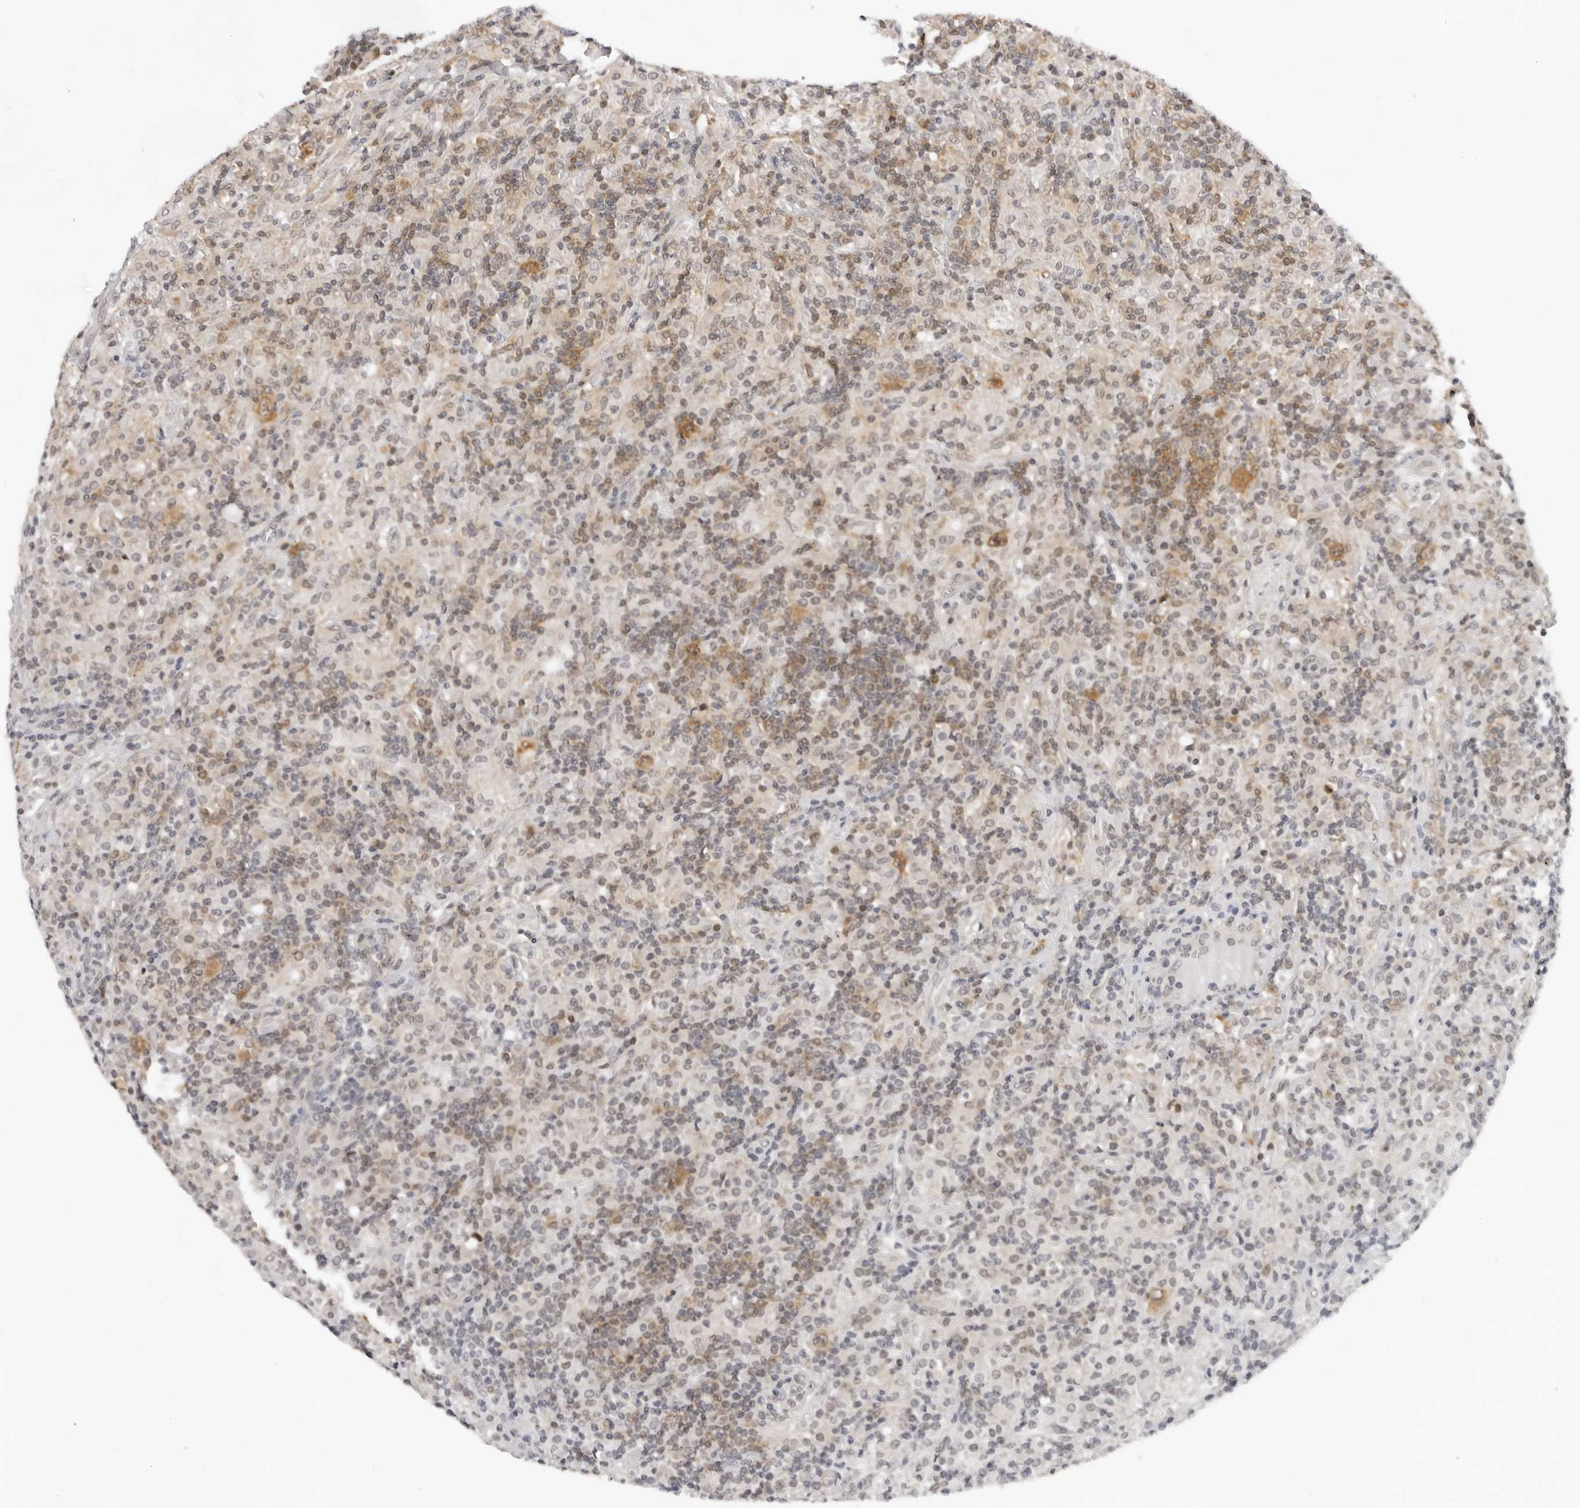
{"staining": {"intensity": "moderate", "quantity": "25%-75%", "location": "cytoplasmic/membranous"}, "tissue": "lymphoma", "cell_type": "Tumor cells", "image_type": "cancer", "snomed": [{"axis": "morphology", "description": "Hodgkin's disease, NOS"}, {"axis": "topography", "description": "Lymph node"}], "caption": "IHC micrograph of lymphoma stained for a protein (brown), which demonstrates medium levels of moderate cytoplasmic/membranous staining in about 25%-75% of tumor cells.", "gene": "WDR77", "patient": {"sex": "male", "age": 70}}